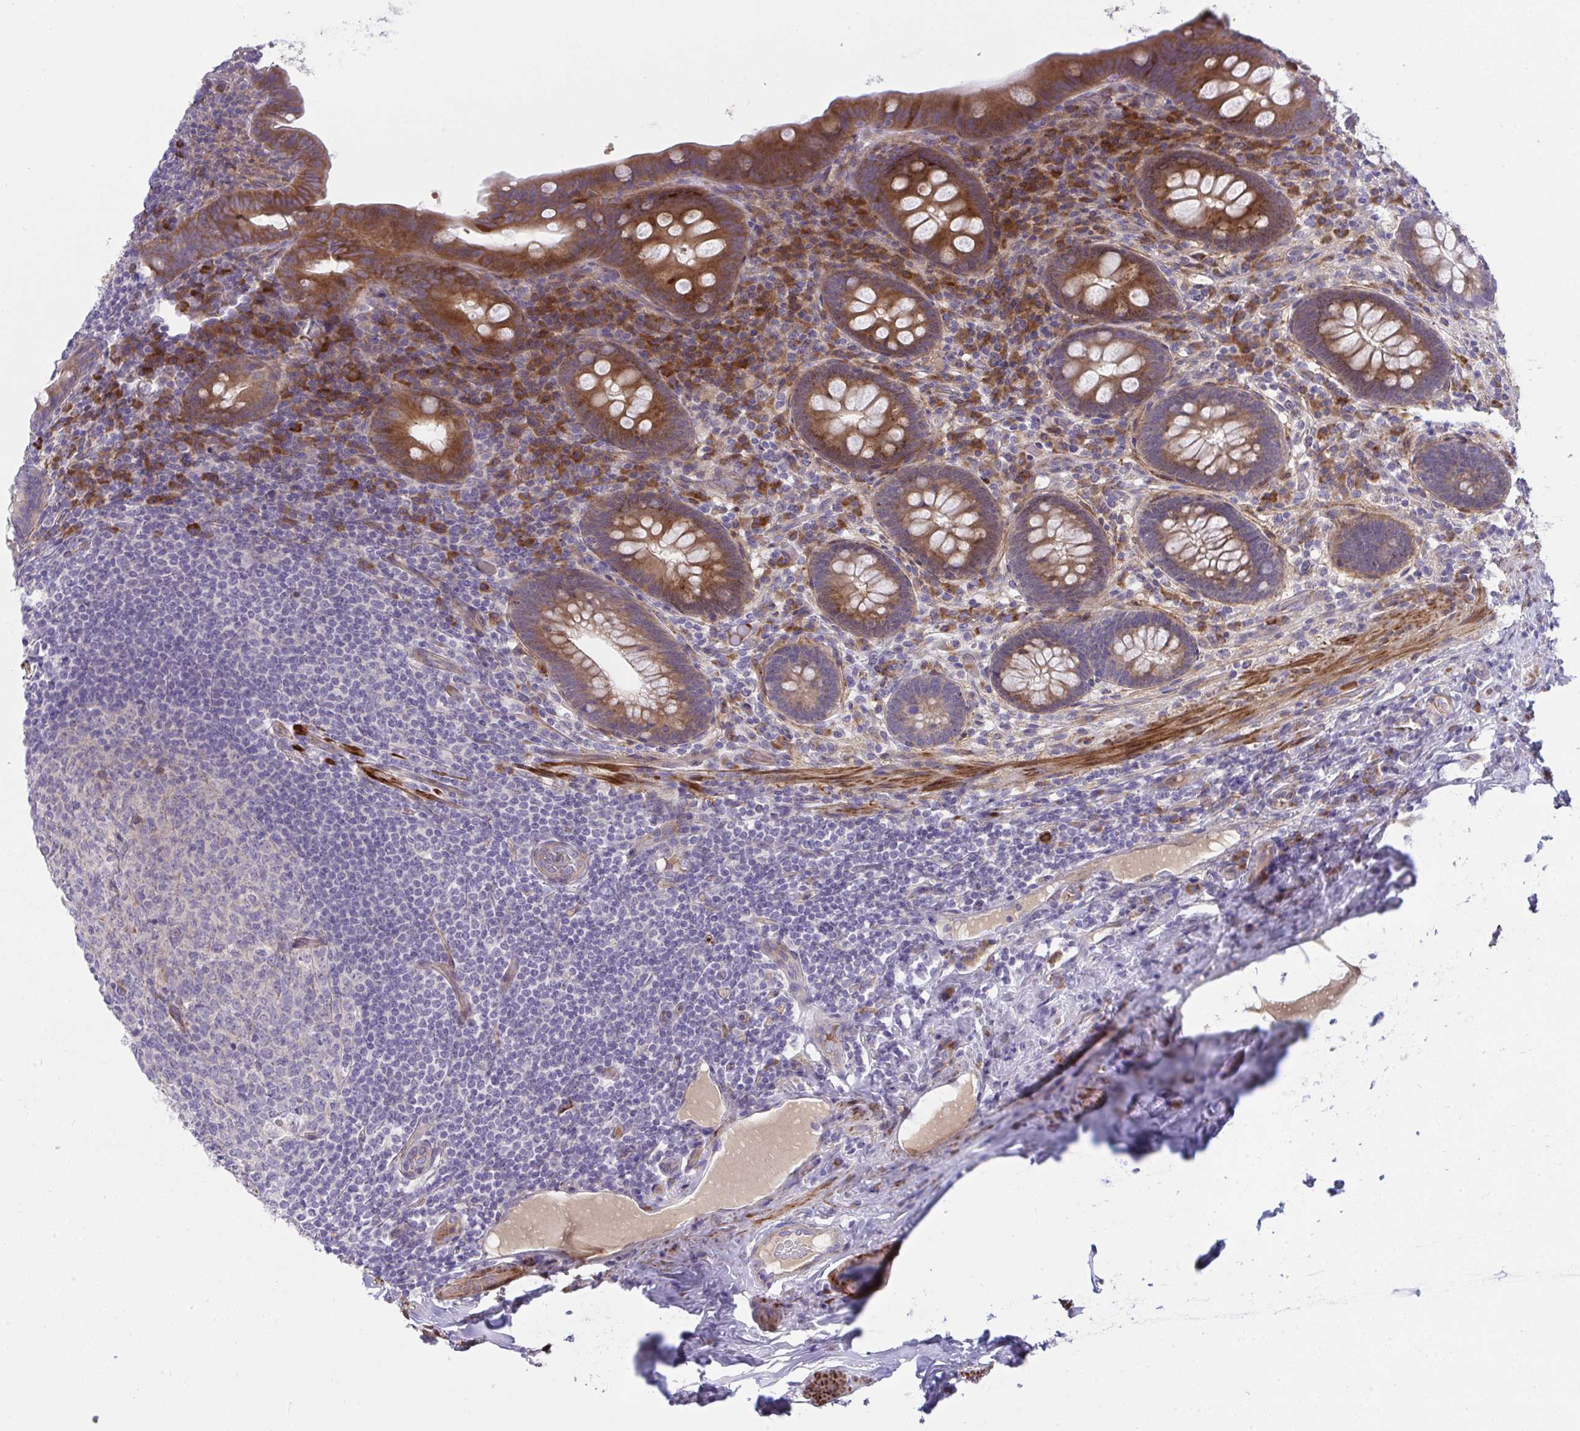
{"staining": {"intensity": "strong", "quantity": "25%-75%", "location": "cytoplasmic/membranous"}, "tissue": "appendix", "cell_type": "Glandular cells", "image_type": "normal", "snomed": [{"axis": "morphology", "description": "Normal tissue, NOS"}, {"axis": "topography", "description": "Appendix"}], "caption": "Immunohistochemical staining of normal appendix shows high levels of strong cytoplasmic/membranous staining in approximately 25%-75% of glandular cells.", "gene": "PIGZ", "patient": {"sex": "male", "age": 71}}